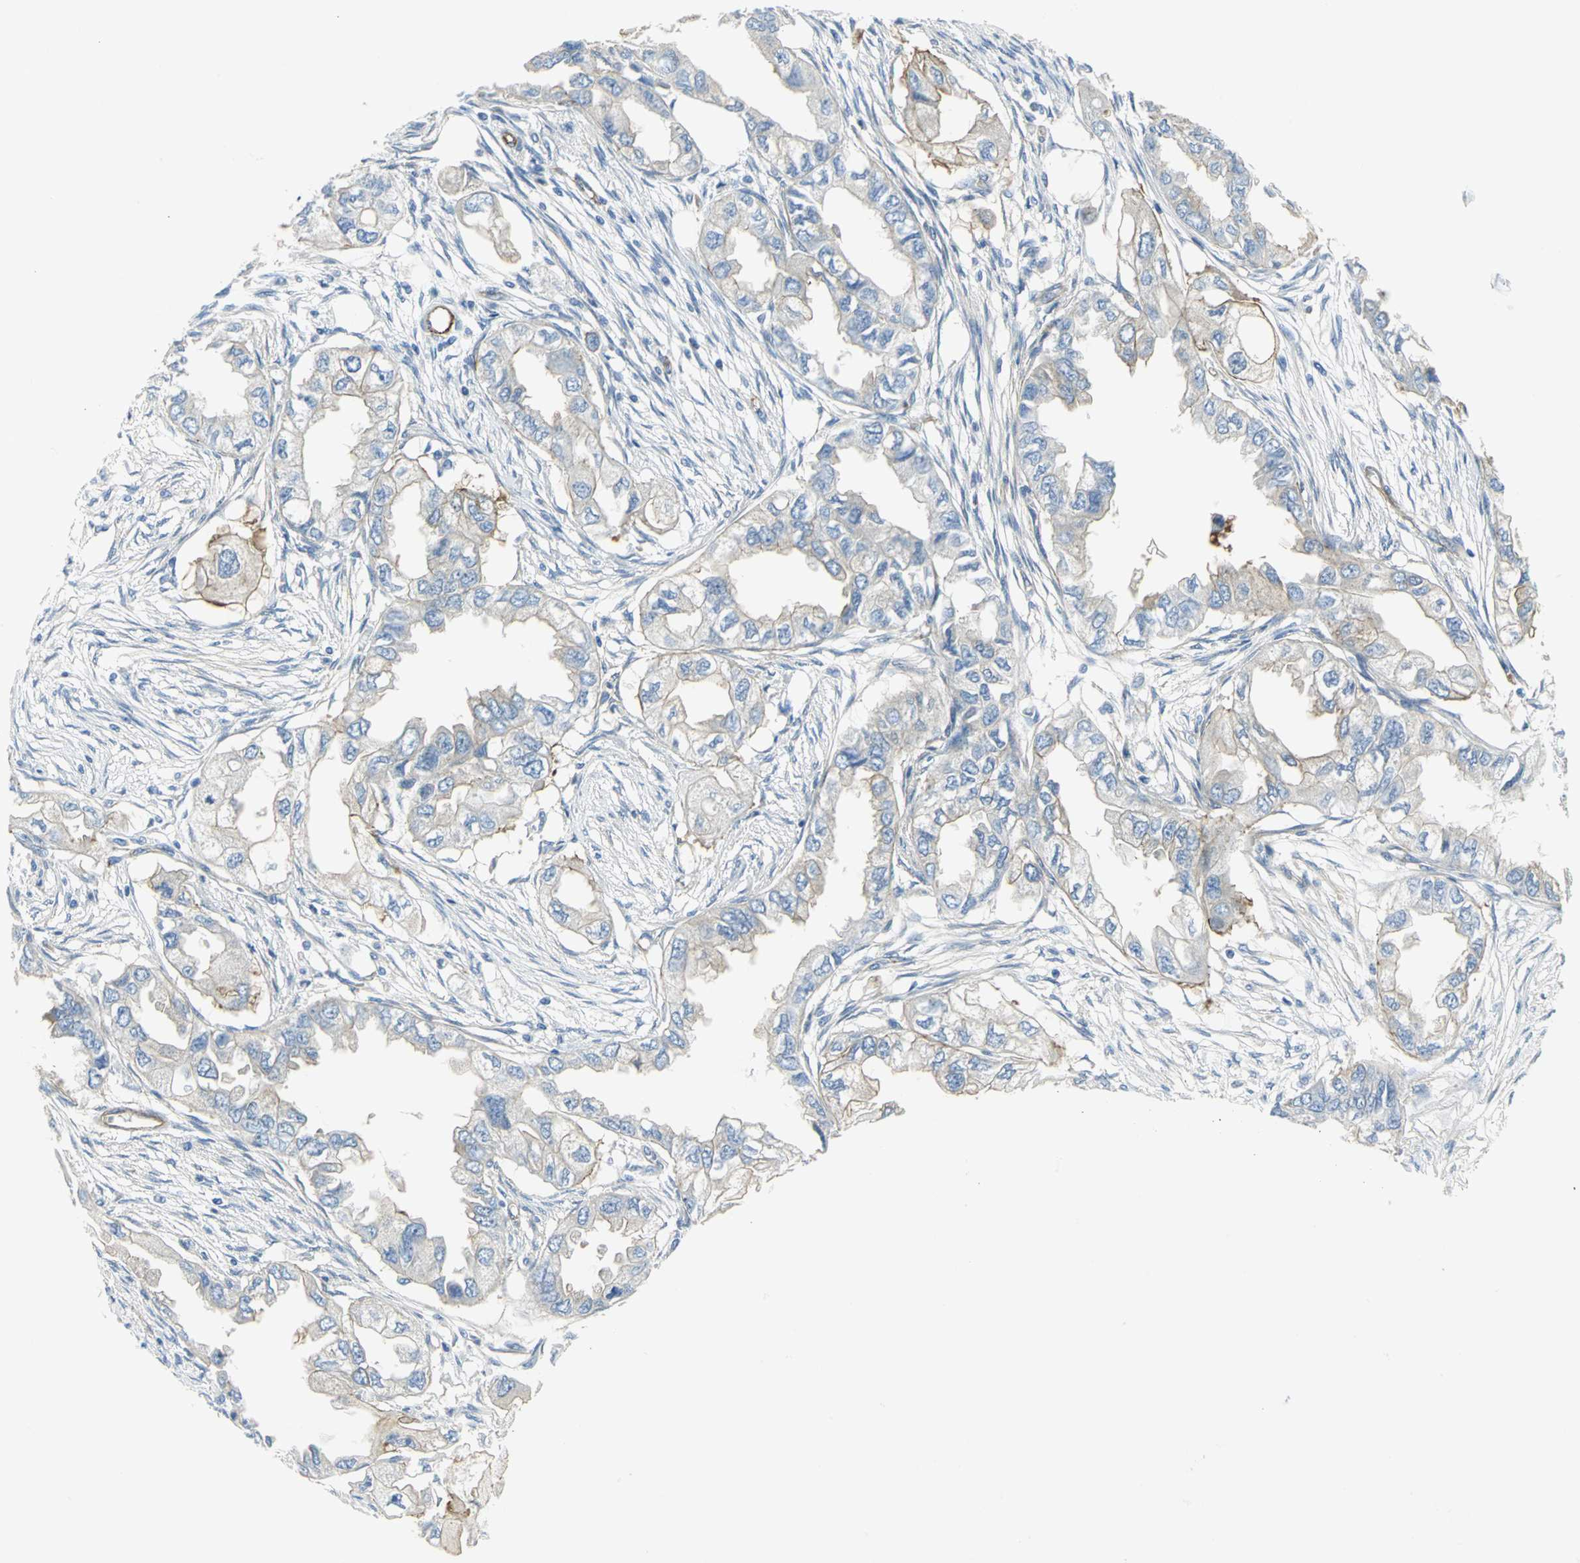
{"staining": {"intensity": "moderate", "quantity": "25%-75%", "location": "cytoplasmic/membranous"}, "tissue": "endometrial cancer", "cell_type": "Tumor cells", "image_type": "cancer", "snomed": [{"axis": "morphology", "description": "Adenocarcinoma, NOS"}, {"axis": "topography", "description": "Endometrium"}], "caption": "Immunohistochemistry (DAB) staining of adenocarcinoma (endometrial) displays moderate cytoplasmic/membranous protein positivity in approximately 25%-75% of tumor cells.", "gene": "FLNB", "patient": {"sex": "female", "age": 67}}